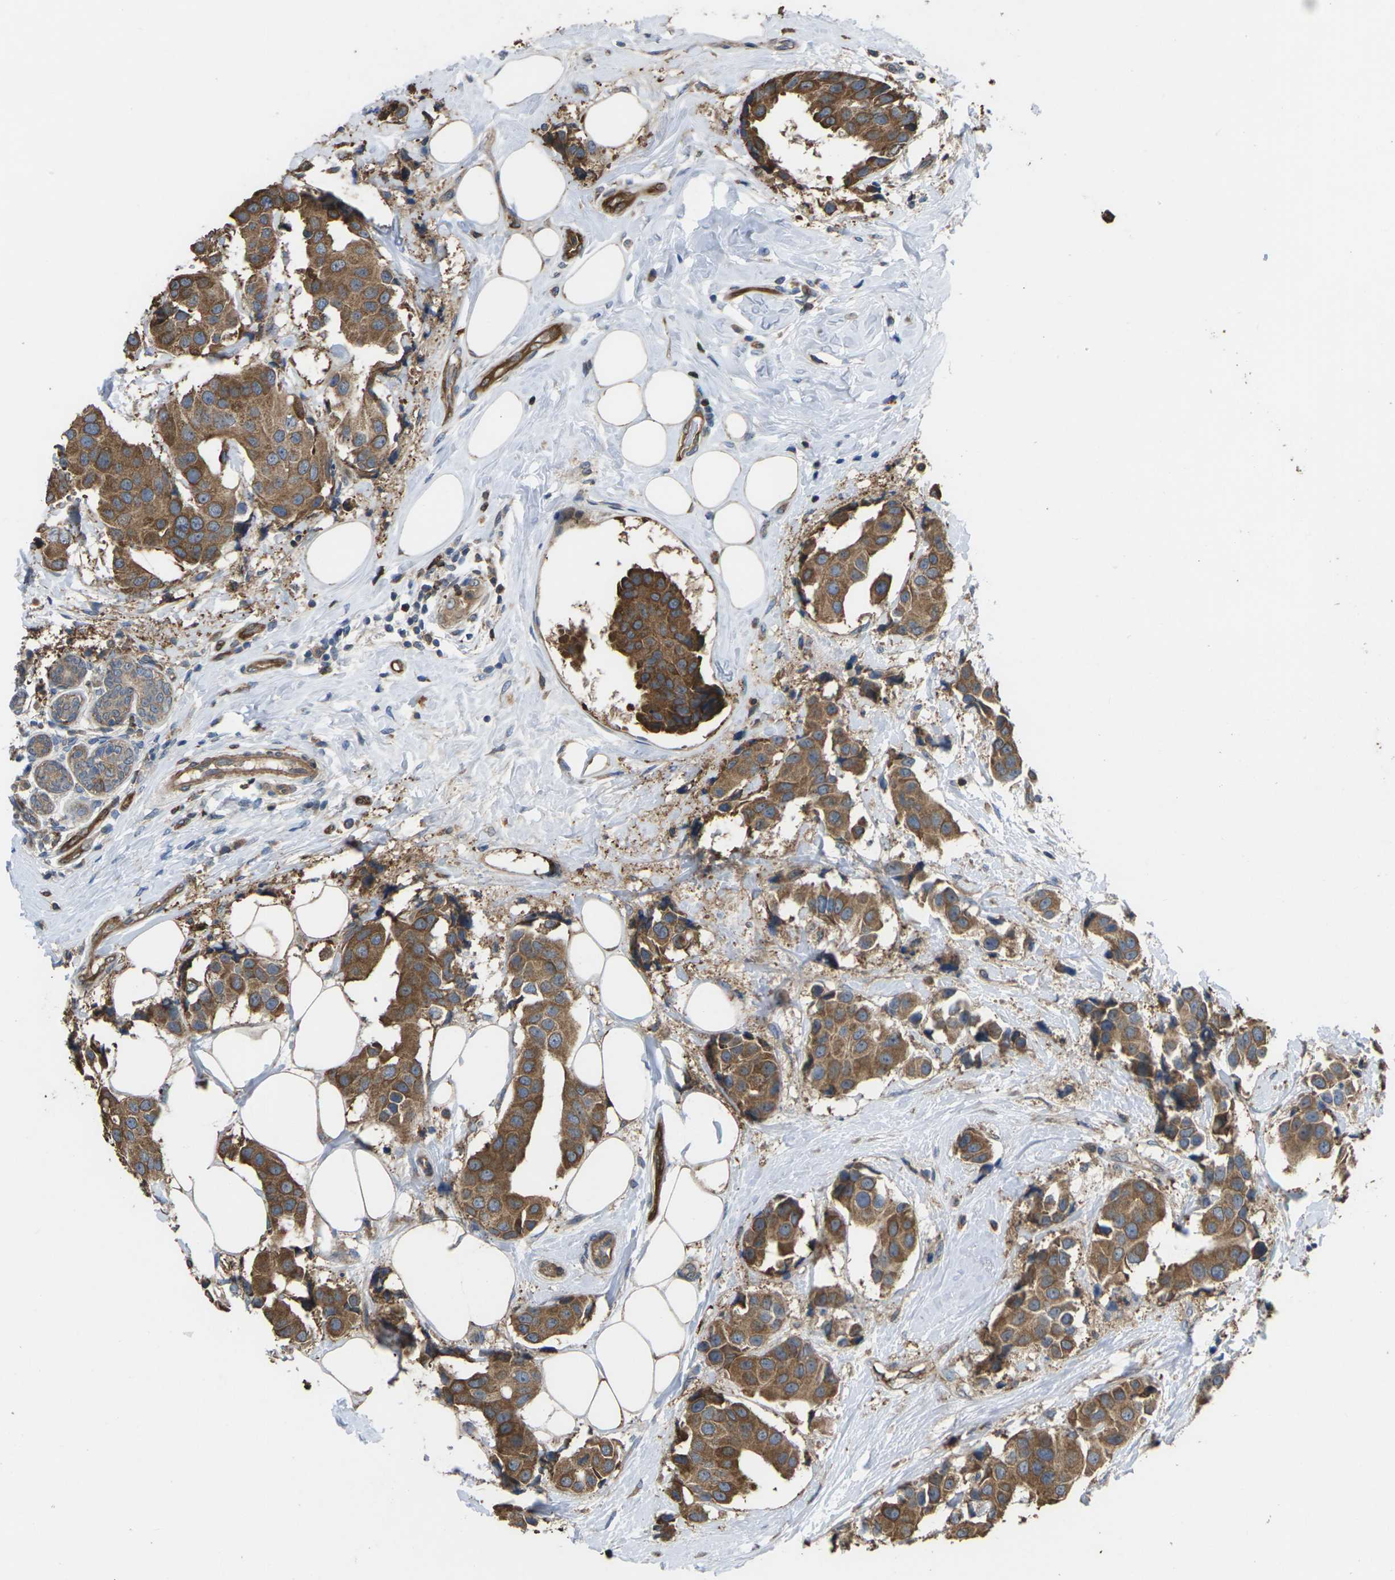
{"staining": {"intensity": "moderate", "quantity": ">75%", "location": "cytoplasmic/membranous"}, "tissue": "breast cancer", "cell_type": "Tumor cells", "image_type": "cancer", "snomed": [{"axis": "morphology", "description": "Normal tissue, NOS"}, {"axis": "morphology", "description": "Duct carcinoma"}, {"axis": "topography", "description": "Breast"}], "caption": "Breast cancer tissue reveals moderate cytoplasmic/membranous staining in approximately >75% of tumor cells (brown staining indicates protein expression, while blue staining denotes nuclei).", "gene": "TIAM1", "patient": {"sex": "female", "age": 39}}